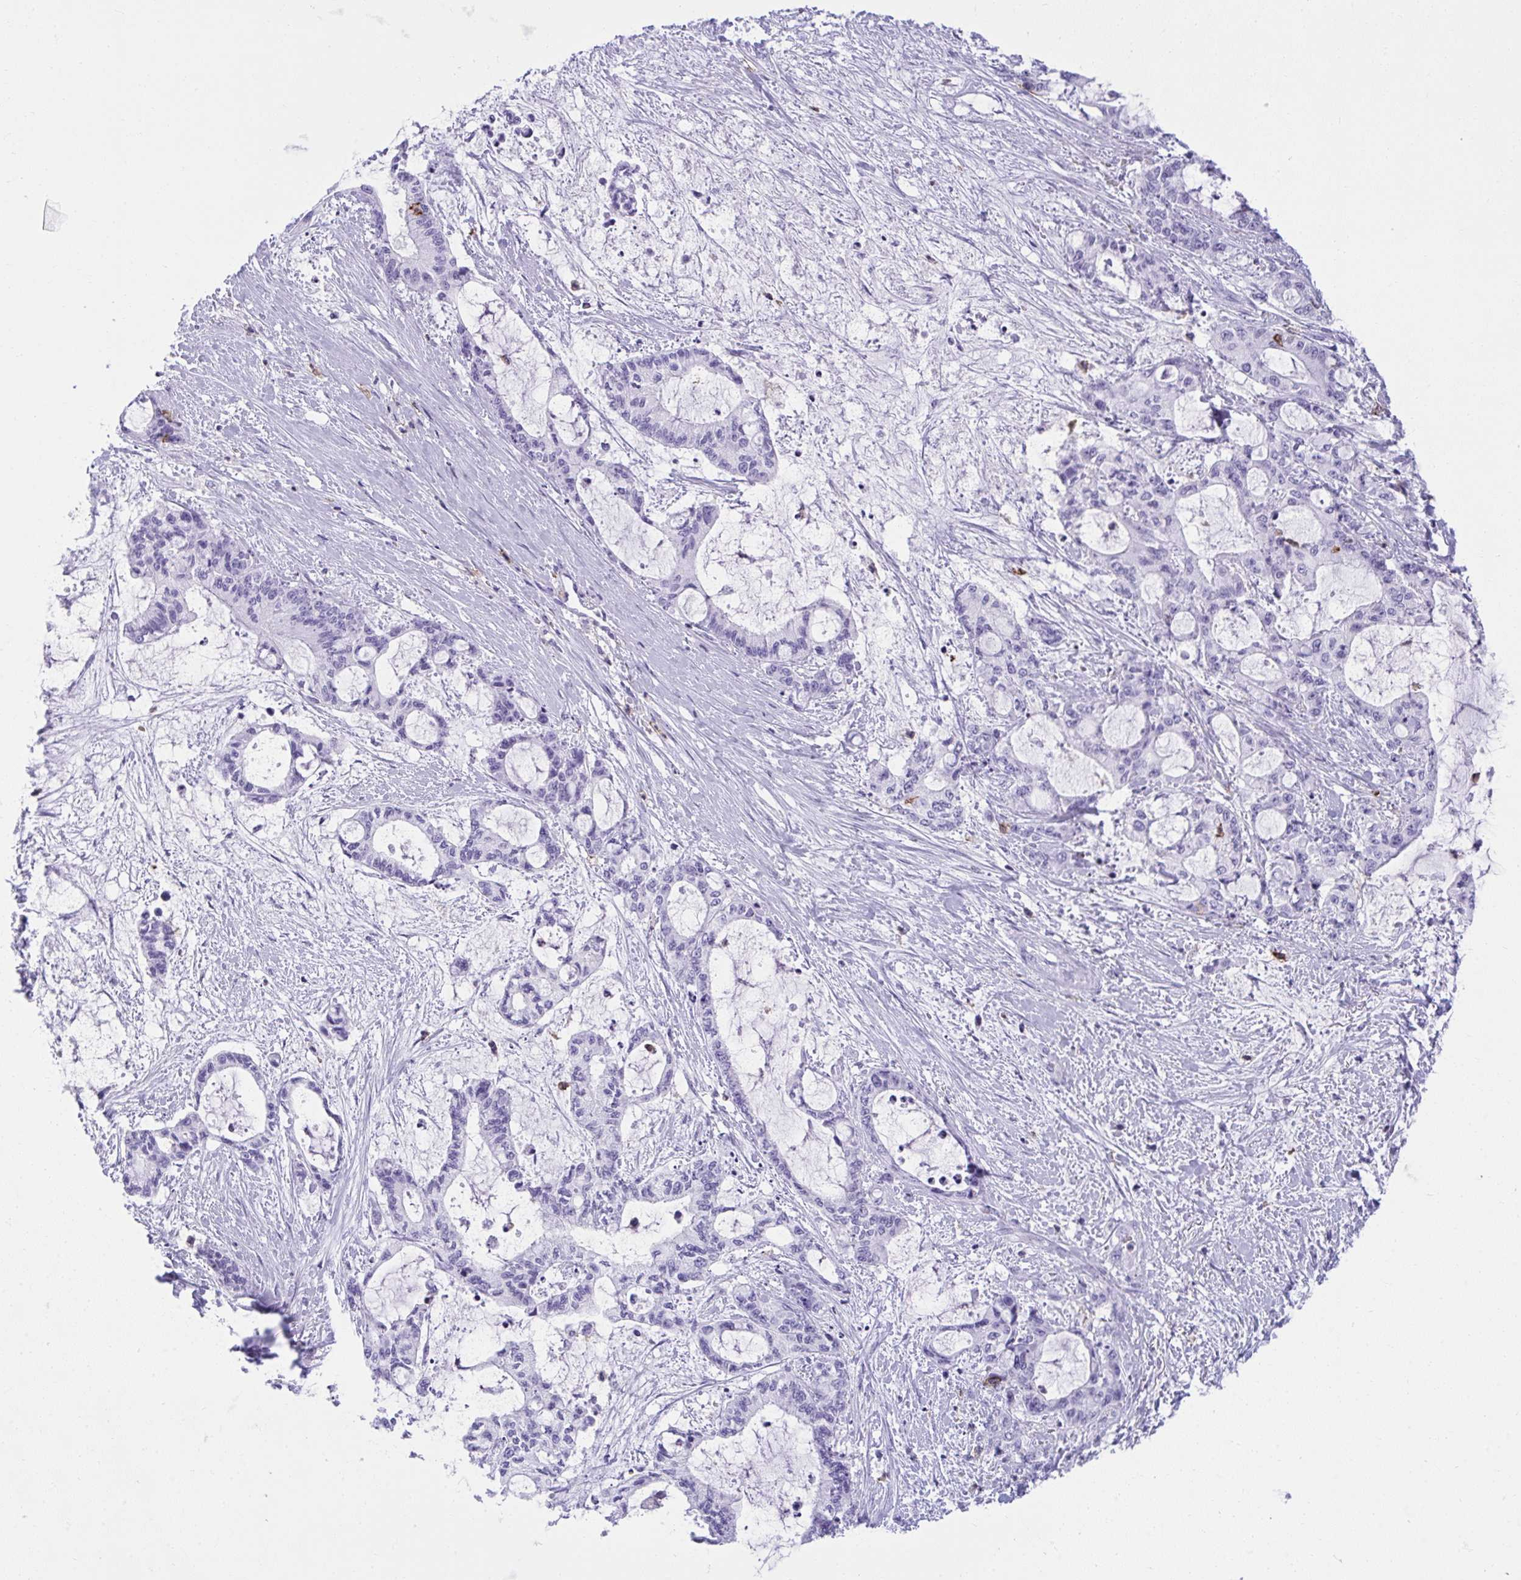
{"staining": {"intensity": "negative", "quantity": "none", "location": "none"}, "tissue": "liver cancer", "cell_type": "Tumor cells", "image_type": "cancer", "snomed": [{"axis": "morphology", "description": "Normal tissue, NOS"}, {"axis": "morphology", "description": "Cholangiocarcinoma"}, {"axis": "topography", "description": "Liver"}, {"axis": "topography", "description": "Peripheral nerve tissue"}], "caption": "There is no significant expression in tumor cells of liver cholangiocarcinoma. (DAB (3,3'-diaminobenzidine) IHC visualized using brightfield microscopy, high magnification).", "gene": "SPN", "patient": {"sex": "female", "age": 73}}